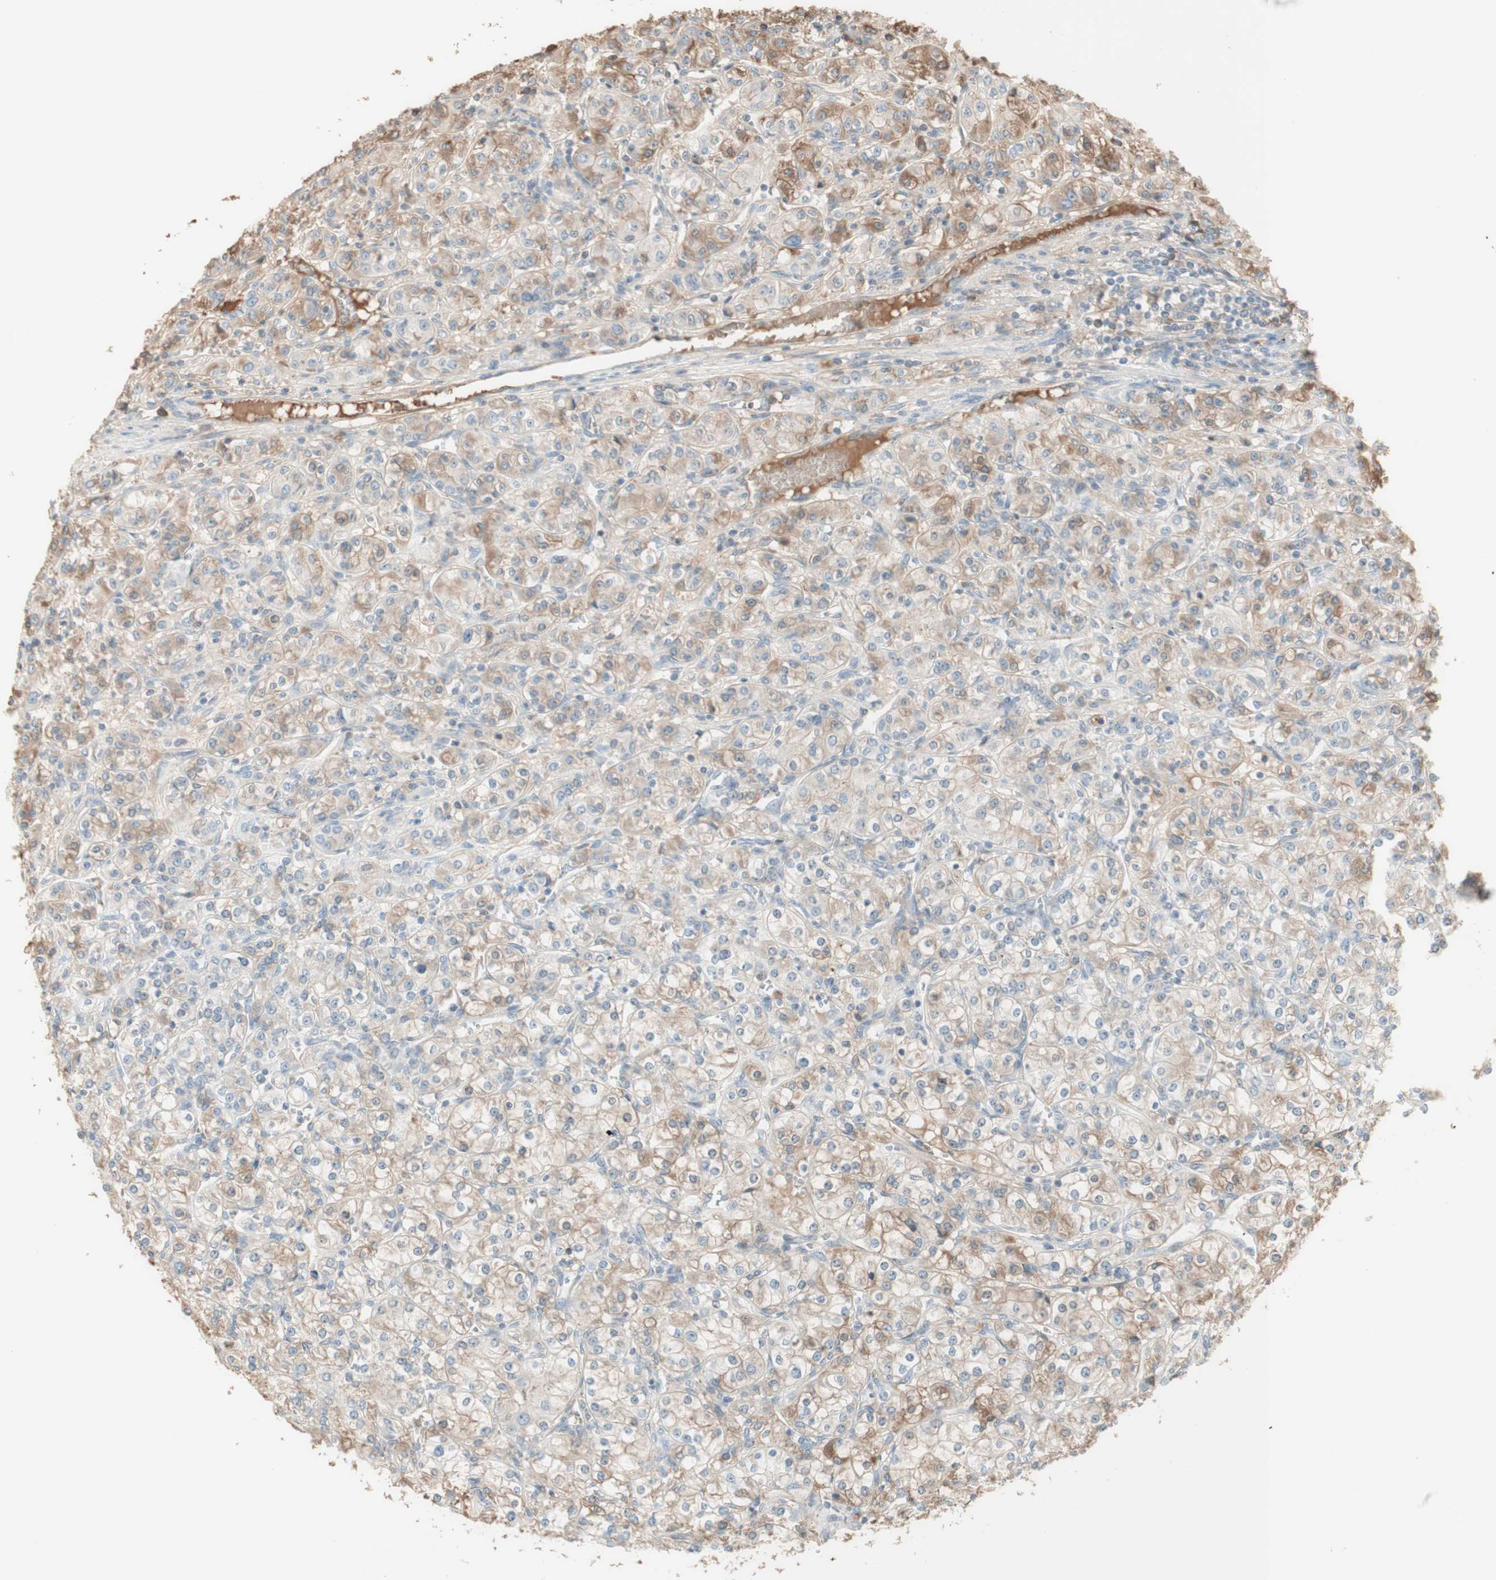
{"staining": {"intensity": "weak", "quantity": ">75%", "location": "cytoplasmic/membranous"}, "tissue": "renal cancer", "cell_type": "Tumor cells", "image_type": "cancer", "snomed": [{"axis": "morphology", "description": "Adenocarcinoma, NOS"}, {"axis": "topography", "description": "Kidney"}], "caption": "Brown immunohistochemical staining in renal cancer exhibits weak cytoplasmic/membranous expression in approximately >75% of tumor cells.", "gene": "IFNG", "patient": {"sex": "male", "age": 77}}